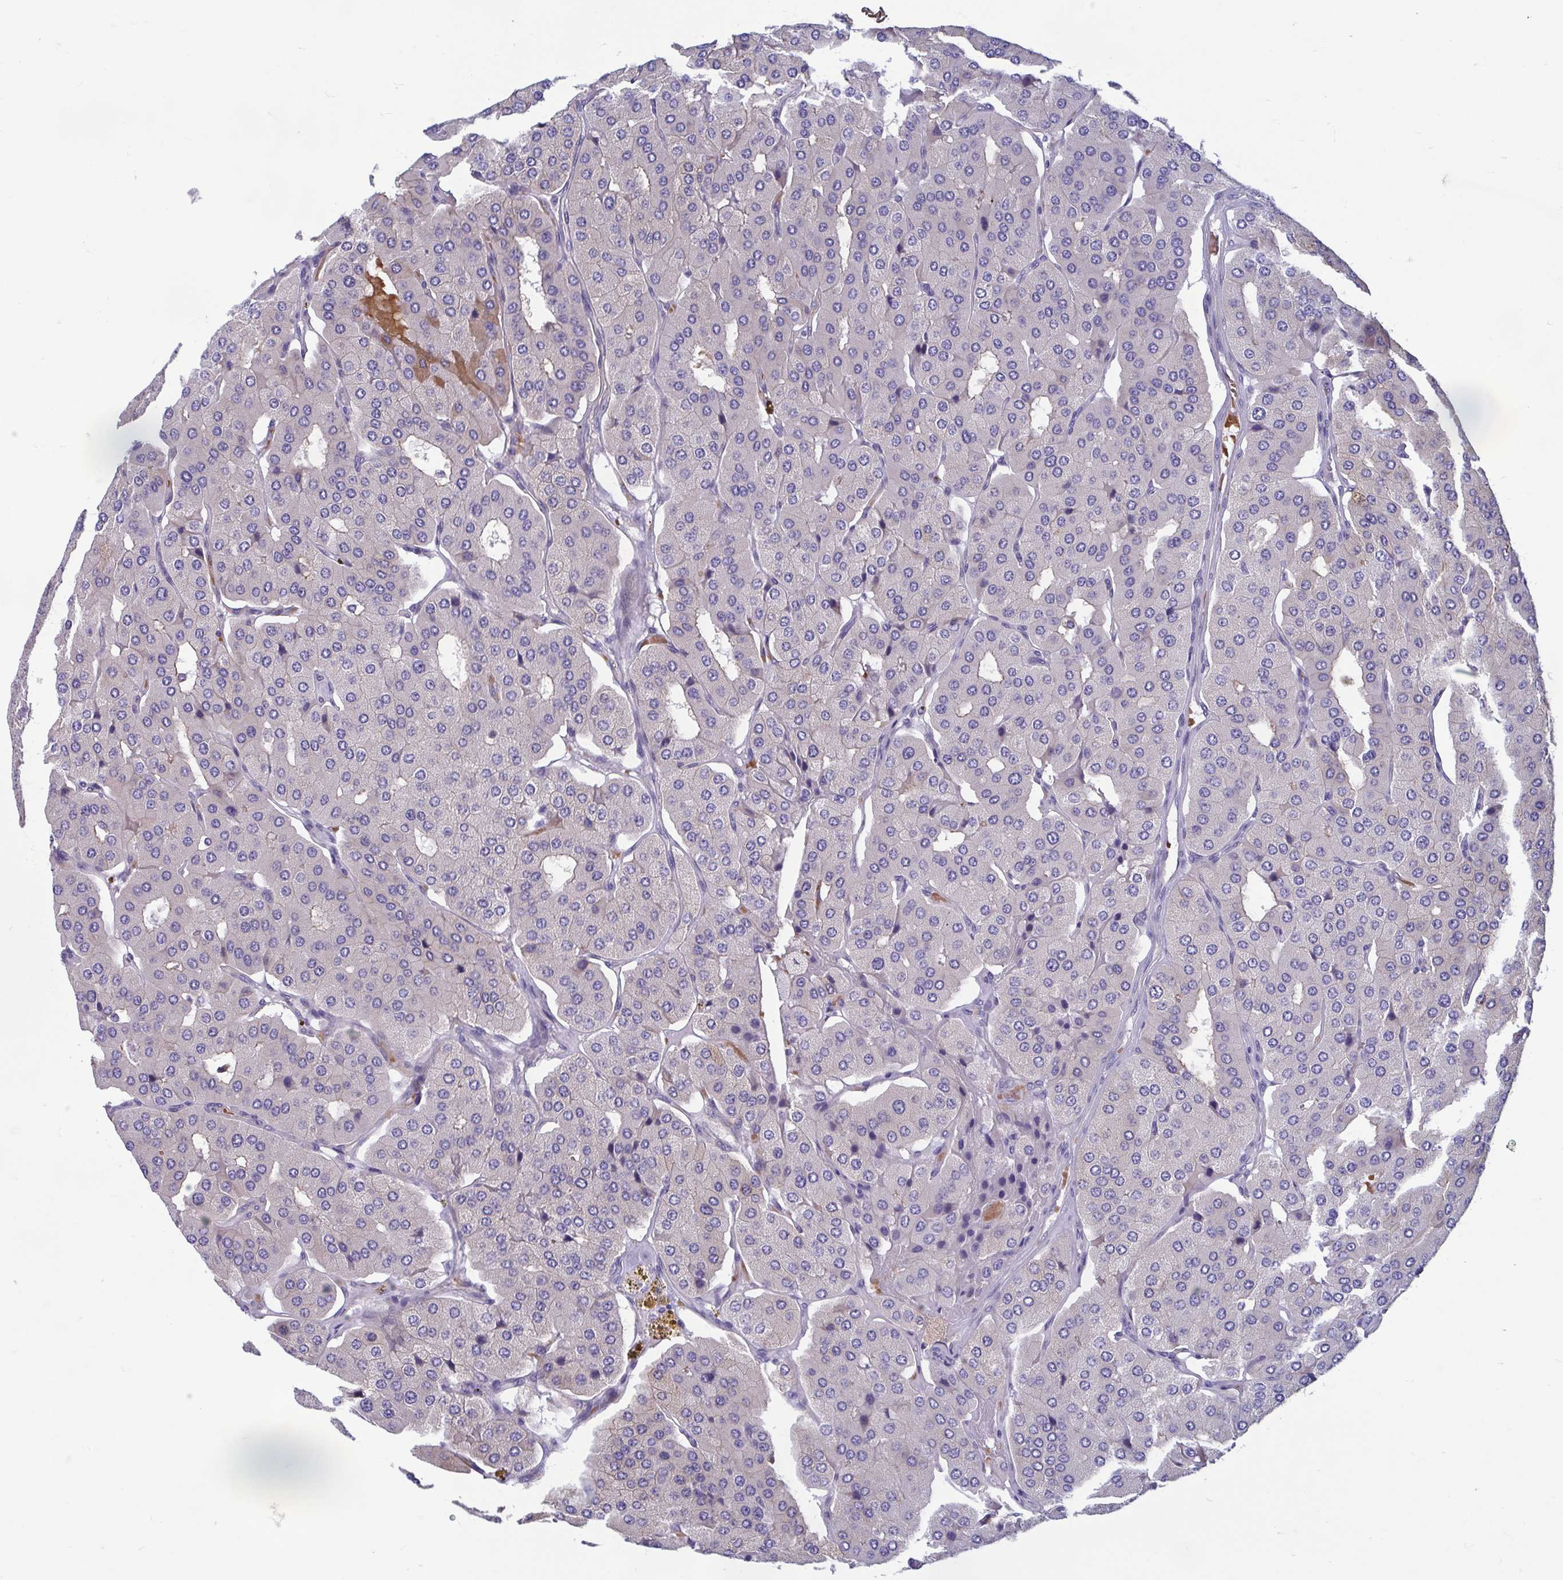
{"staining": {"intensity": "negative", "quantity": "none", "location": "none"}, "tissue": "parathyroid gland", "cell_type": "Glandular cells", "image_type": "normal", "snomed": [{"axis": "morphology", "description": "Normal tissue, NOS"}, {"axis": "morphology", "description": "Adenoma, NOS"}, {"axis": "topography", "description": "Parathyroid gland"}], "caption": "Immunohistochemistry image of benign parathyroid gland: human parathyroid gland stained with DAB shows no significant protein positivity in glandular cells.", "gene": "LRRC38", "patient": {"sex": "female", "age": 86}}